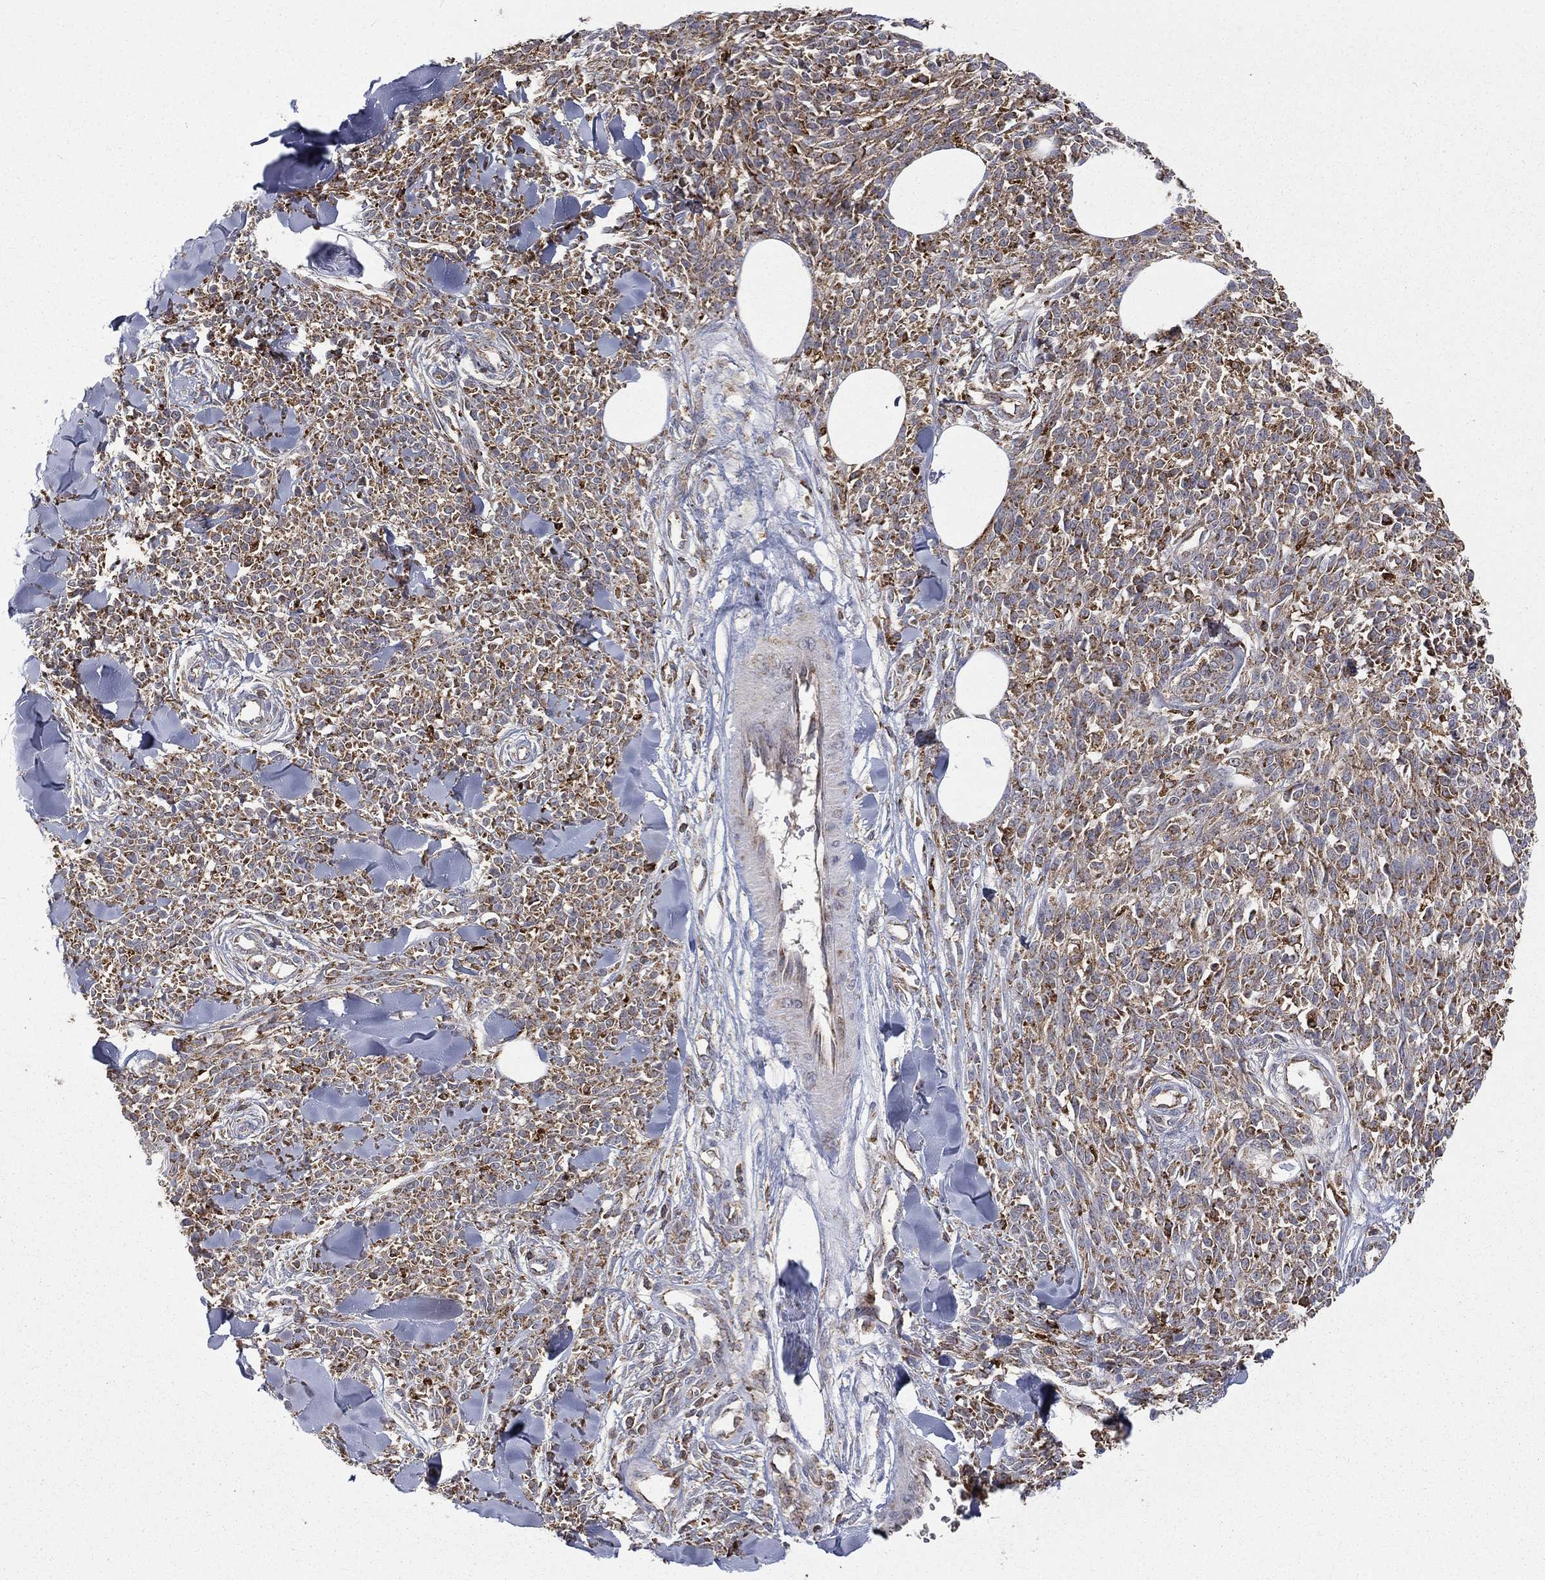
{"staining": {"intensity": "moderate", "quantity": ">75%", "location": "cytoplasmic/membranous"}, "tissue": "melanoma", "cell_type": "Tumor cells", "image_type": "cancer", "snomed": [{"axis": "morphology", "description": "Malignant melanoma, NOS"}, {"axis": "topography", "description": "Skin"}, {"axis": "topography", "description": "Skin of trunk"}], "caption": "Moderate cytoplasmic/membranous expression is appreciated in about >75% of tumor cells in melanoma. (Brightfield microscopy of DAB IHC at high magnification).", "gene": "RIN3", "patient": {"sex": "male", "age": 74}}